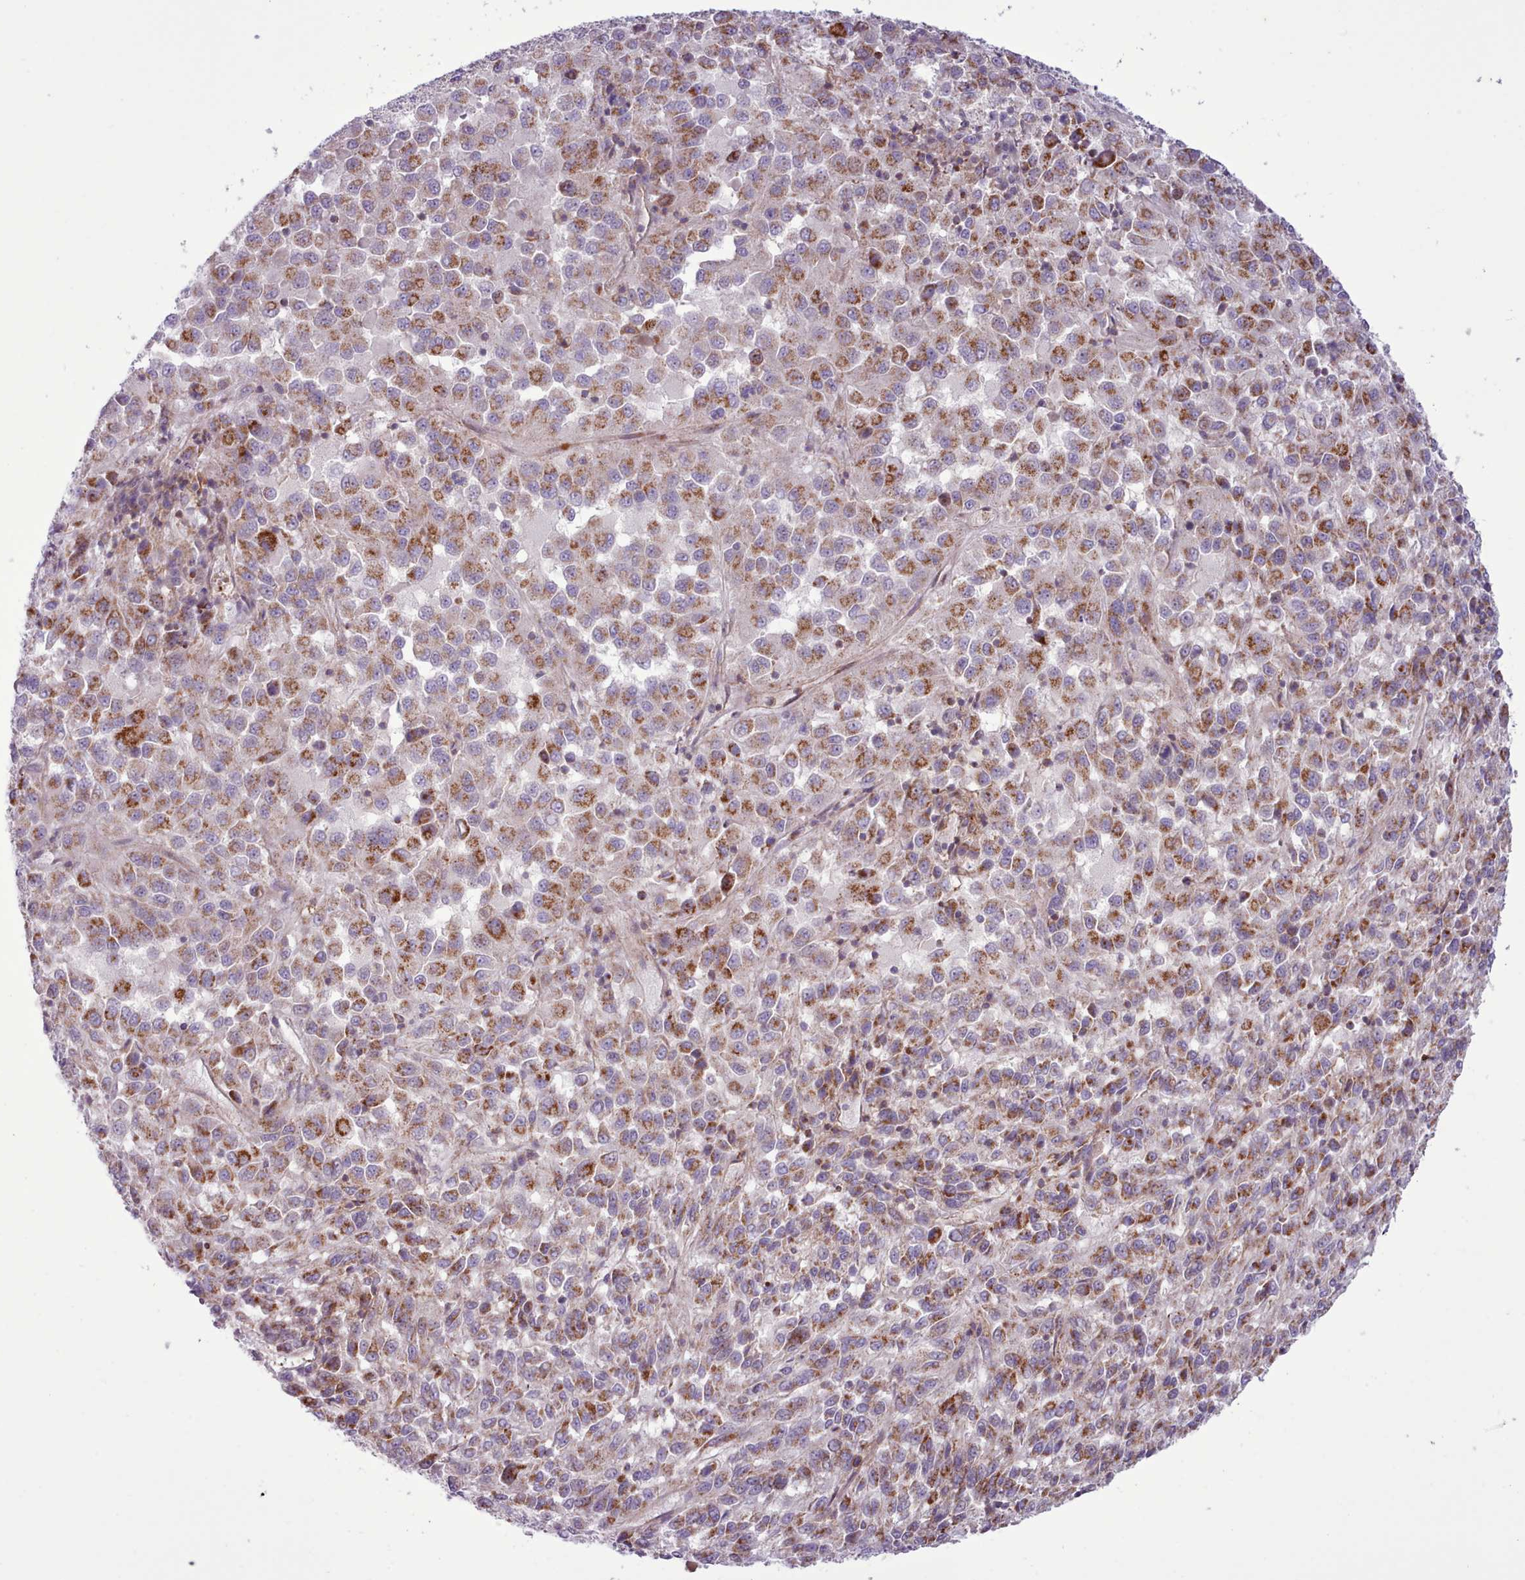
{"staining": {"intensity": "moderate", "quantity": "25%-75%", "location": "cytoplasmic/membranous"}, "tissue": "melanoma", "cell_type": "Tumor cells", "image_type": "cancer", "snomed": [{"axis": "morphology", "description": "Malignant melanoma, Metastatic site"}, {"axis": "topography", "description": "Lung"}], "caption": "Malignant melanoma (metastatic site) stained for a protein (brown) demonstrates moderate cytoplasmic/membranous positive staining in about 25%-75% of tumor cells.", "gene": "TENT4B", "patient": {"sex": "male", "age": 64}}